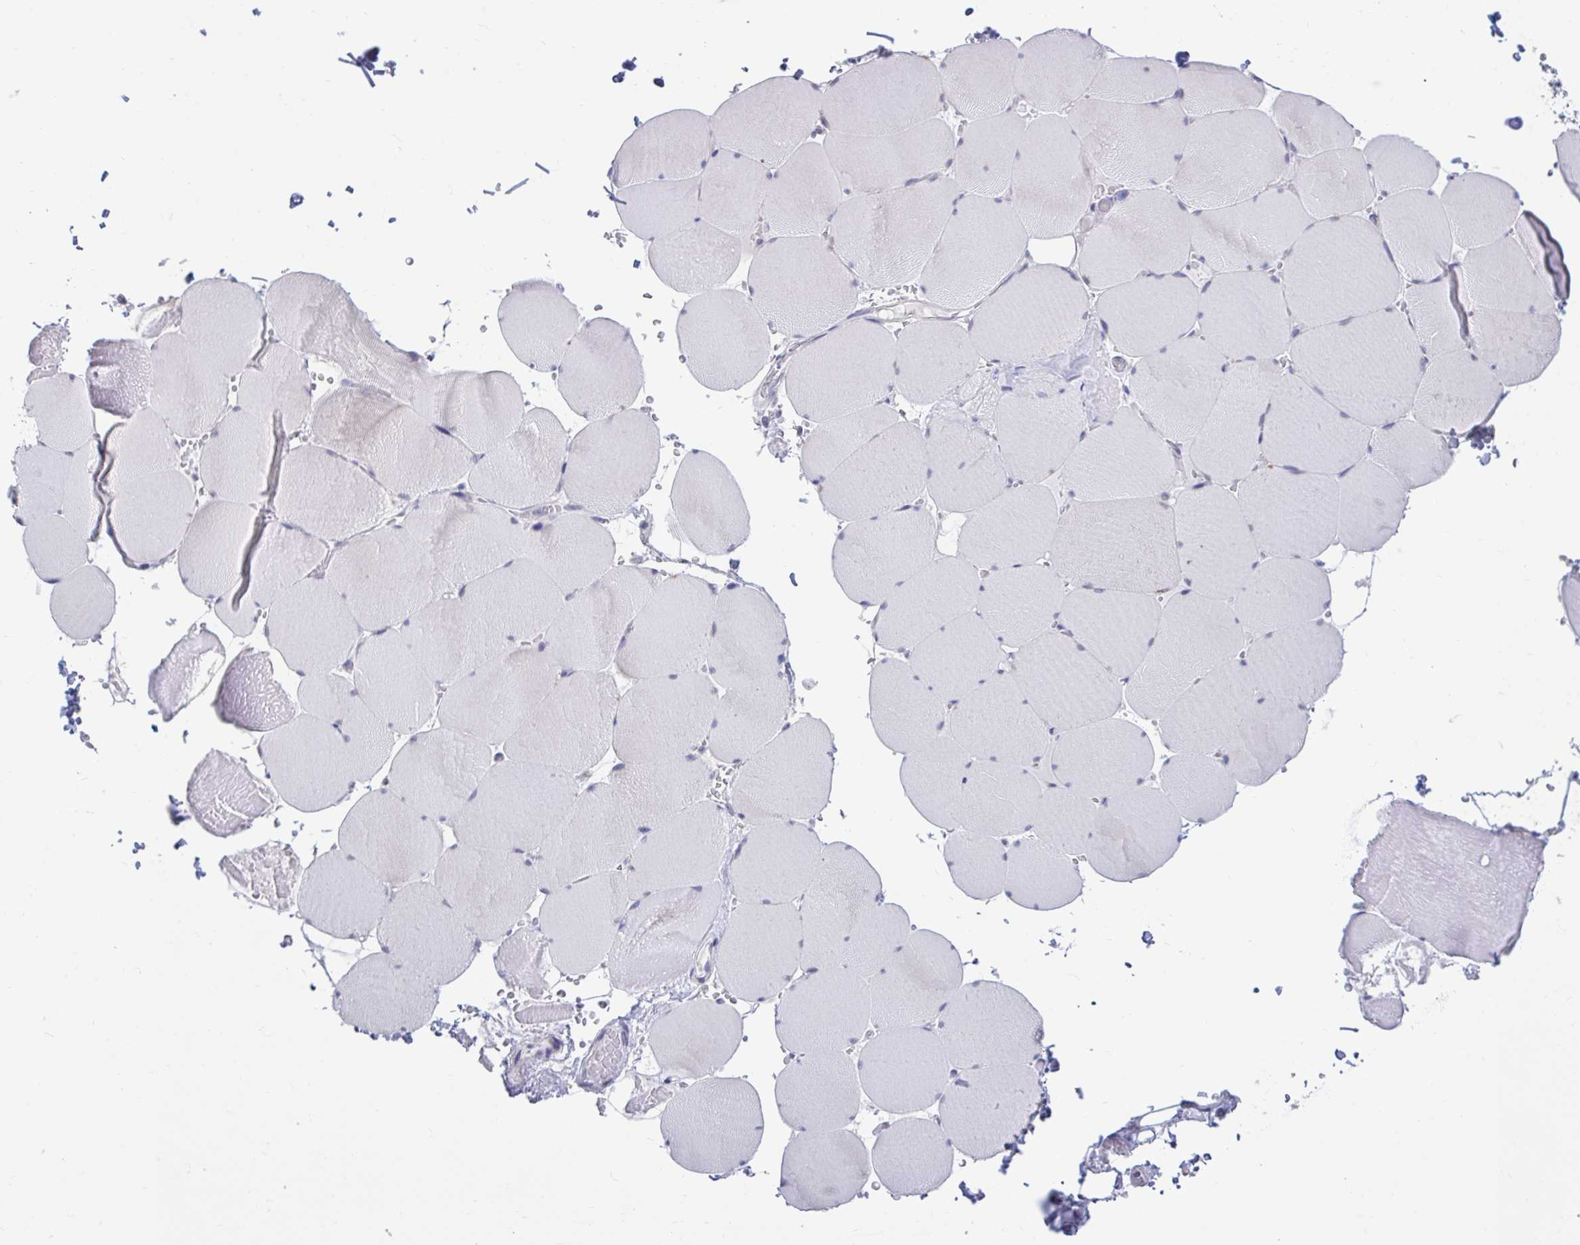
{"staining": {"intensity": "negative", "quantity": "none", "location": "none"}, "tissue": "skeletal muscle", "cell_type": "Myocytes", "image_type": "normal", "snomed": [{"axis": "morphology", "description": "Normal tissue, NOS"}, {"axis": "topography", "description": "Skeletal muscle"}, {"axis": "topography", "description": "Head-Neck"}], "caption": "Immunohistochemistry (IHC) photomicrograph of normal human skeletal muscle stained for a protein (brown), which exhibits no staining in myocytes.", "gene": "ARPP19", "patient": {"sex": "male", "age": 66}}